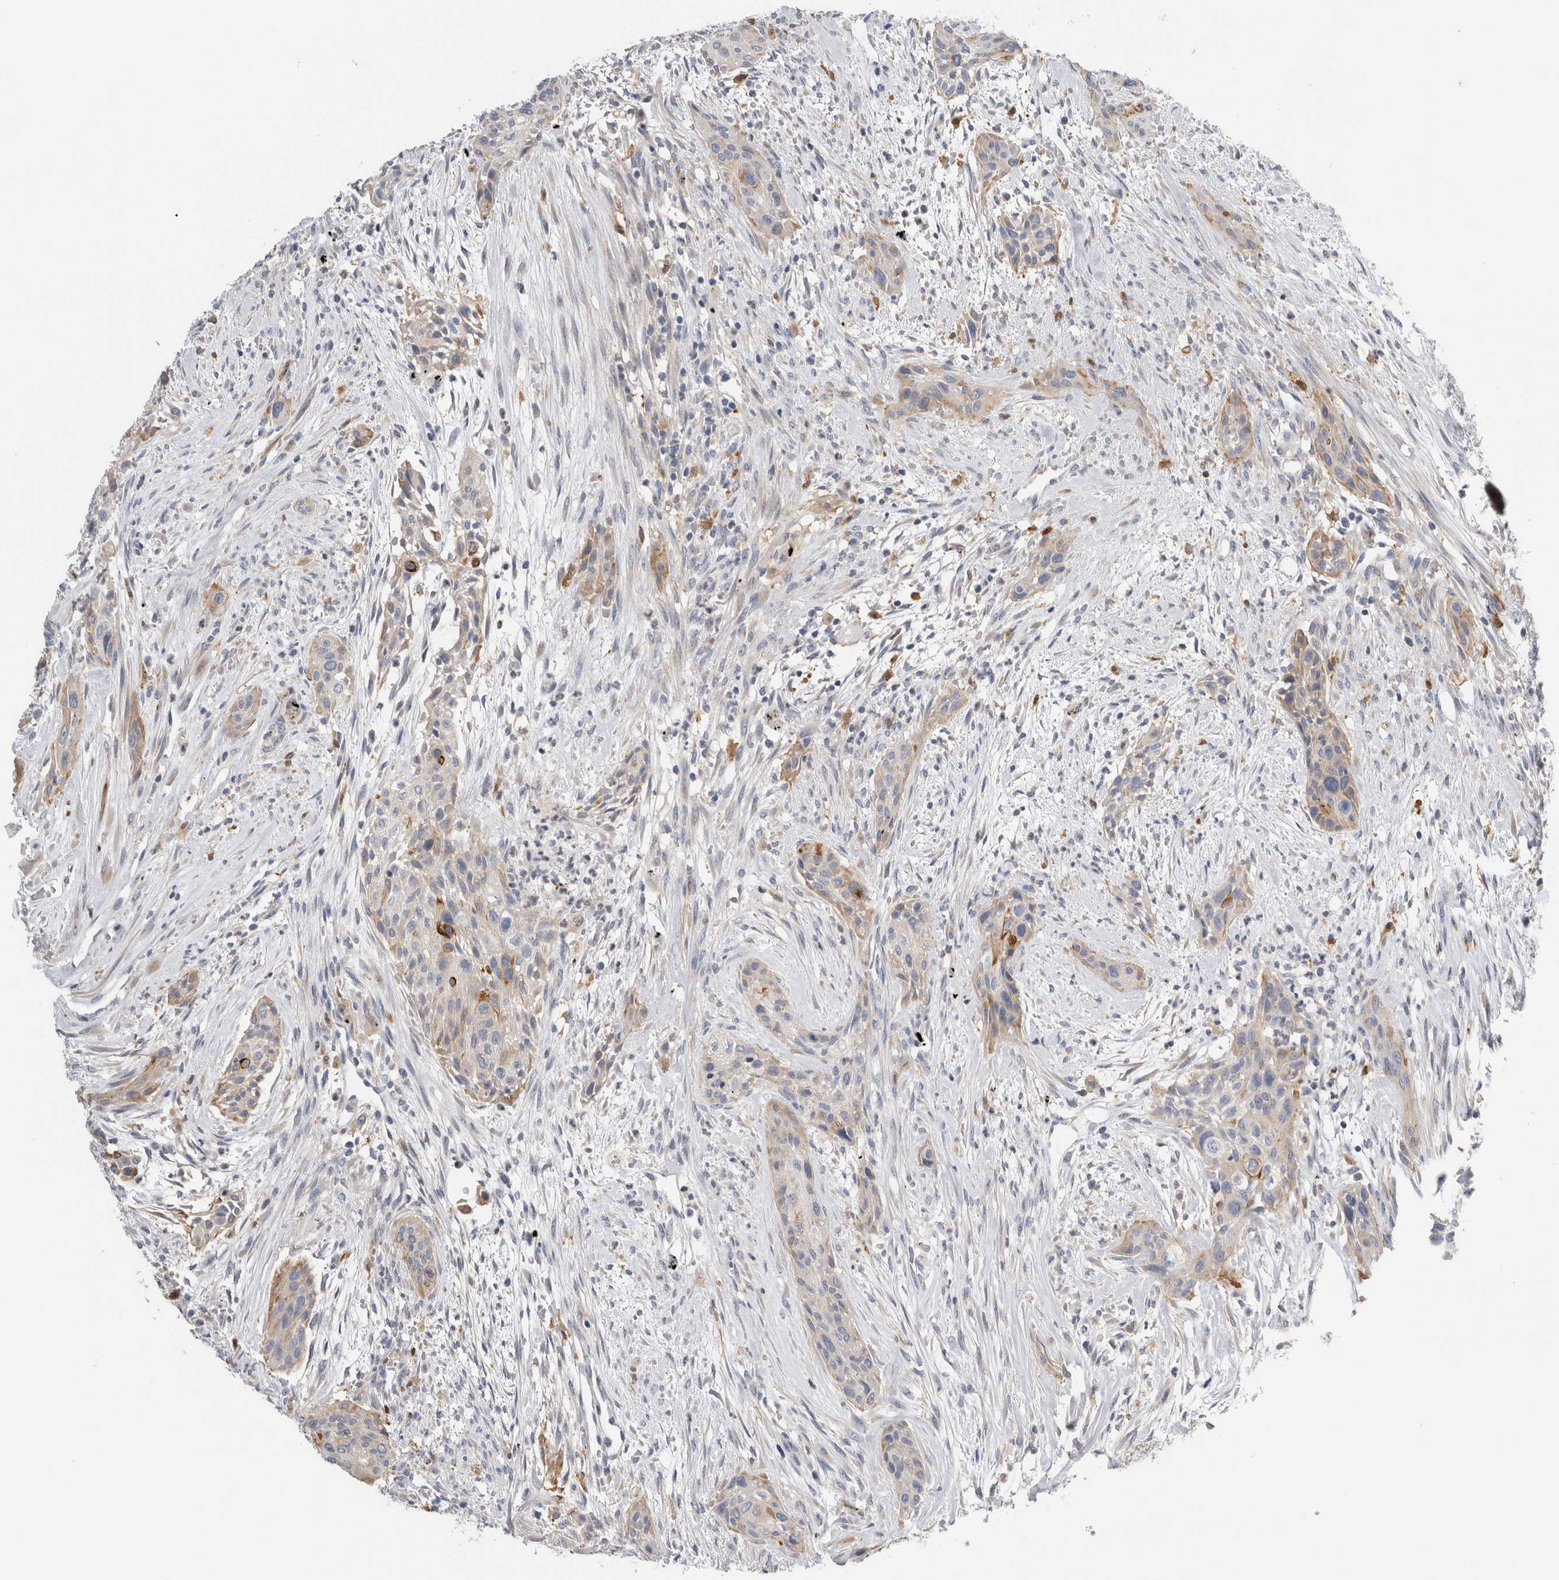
{"staining": {"intensity": "weak", "quantity": "25%-75%", "location": "cytoplasmic/membranous"}, "tissue": "urothelial cancer", "cell_type": "Tumor cells", "image_type": "cancer", "snomed": [{"axis": "morphology", "description": "Urothelial carcinoma, High grade"}, {"axis": "topography", "description": "Urinary bladder"}], "caption": "Tumor cells display weak cytoplasmic/membranous positivity in approximately 25%-75% of cells in urothelial cancer.", "gene": "SLC20A2", "patient": {"sex": "male", "age": 35}}